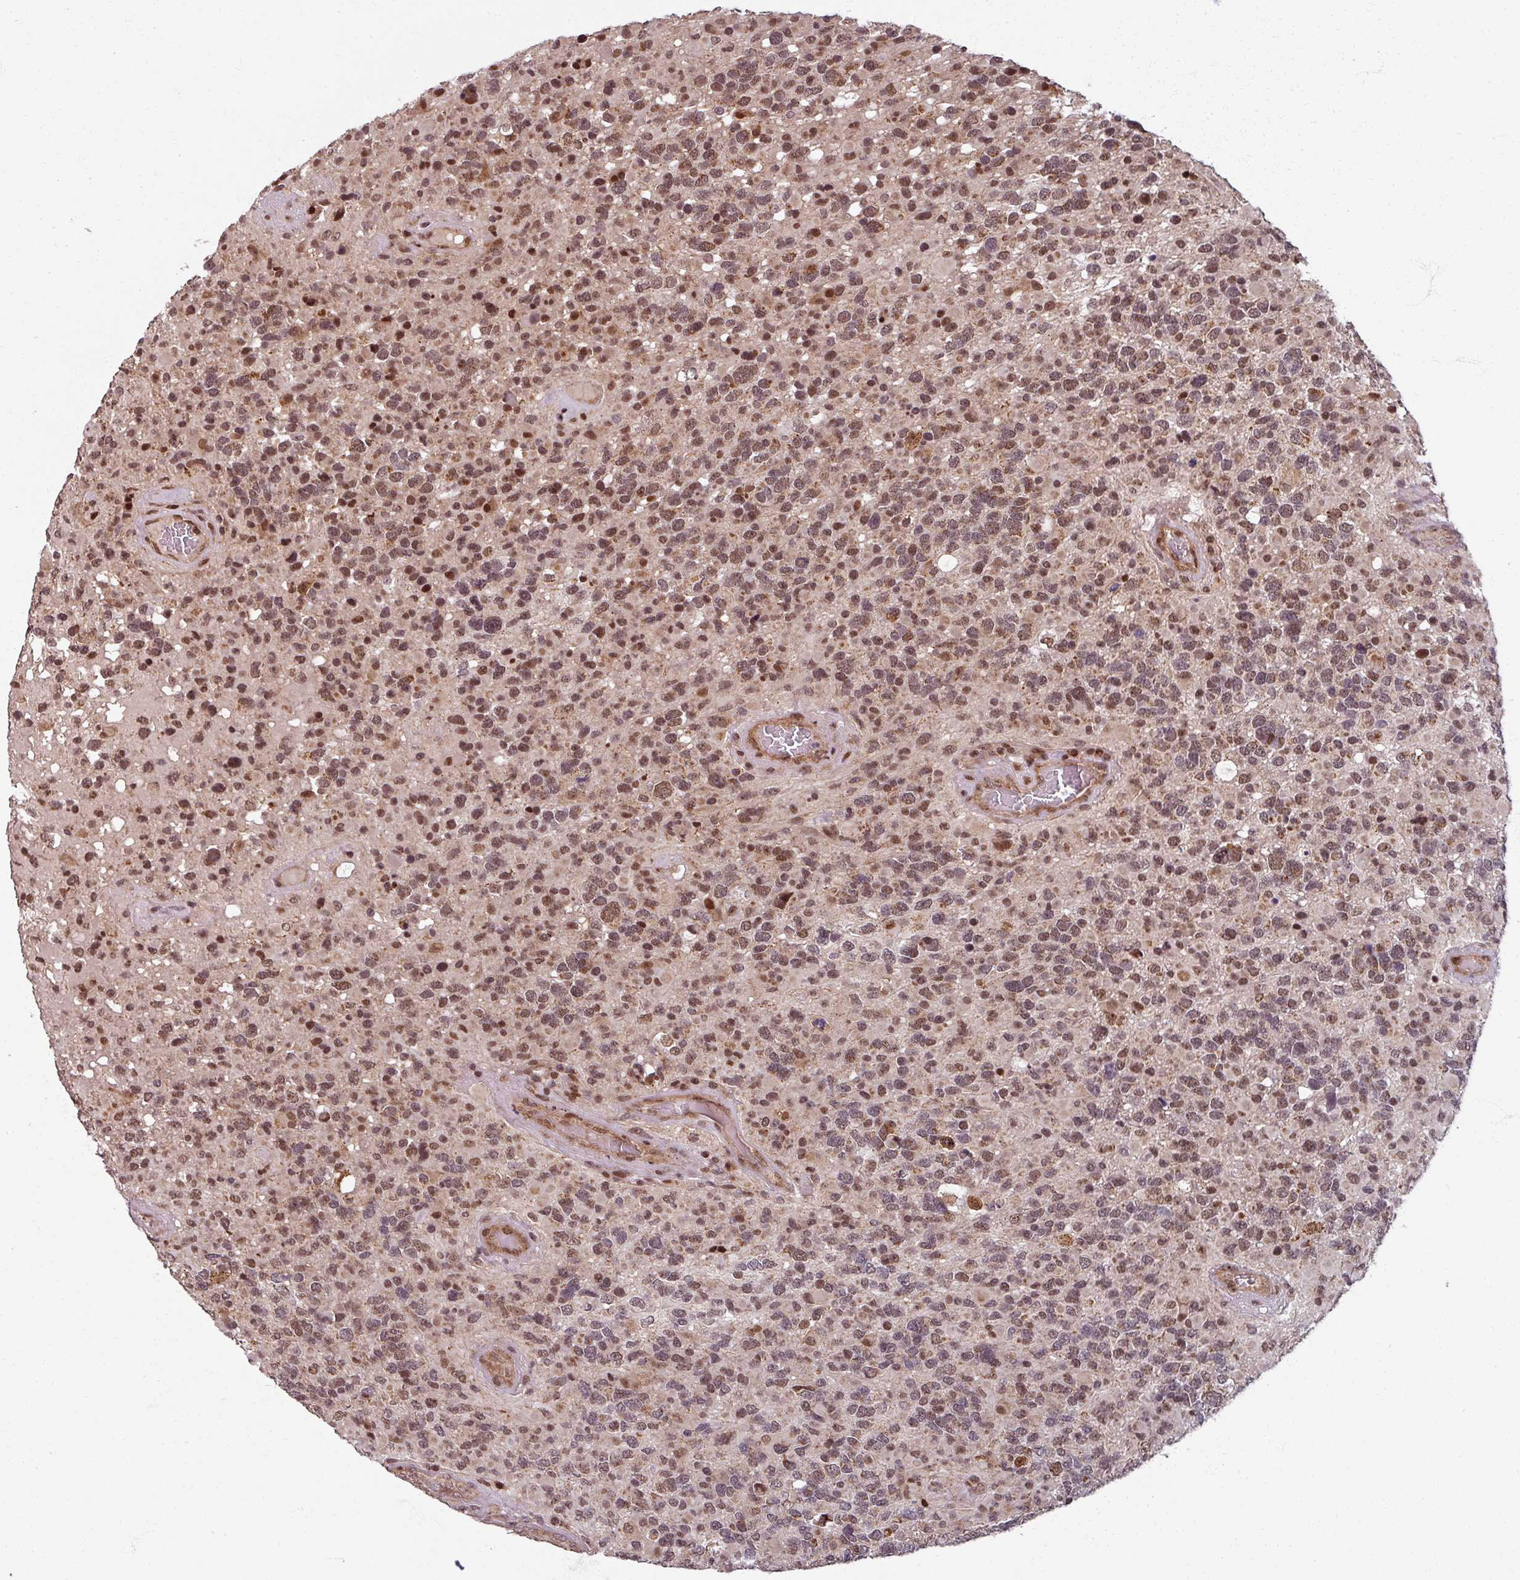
{"staining": {"intensity": "moderate", "quantity": ">75%", "location": "nuclear"}, "tissue": "glioma", "cell_type": "Tumor cells", "image_type": "cancer", "snomed": [{"axis": "morphology", "description": "Glioma, malignant, High grade"}, {"axis": "topography", "description": "Brain"}], "caption": "Immunohistochemical staining of high-grade glioma (malignant) shows medium levels of moderate nuclear protein expression in approximately >75% of tumor cells. (Brightfield microscopy of DAB IHC at high magnification).", "gene": "SWI5", "patient": {"sex": "female", "age": 40}}